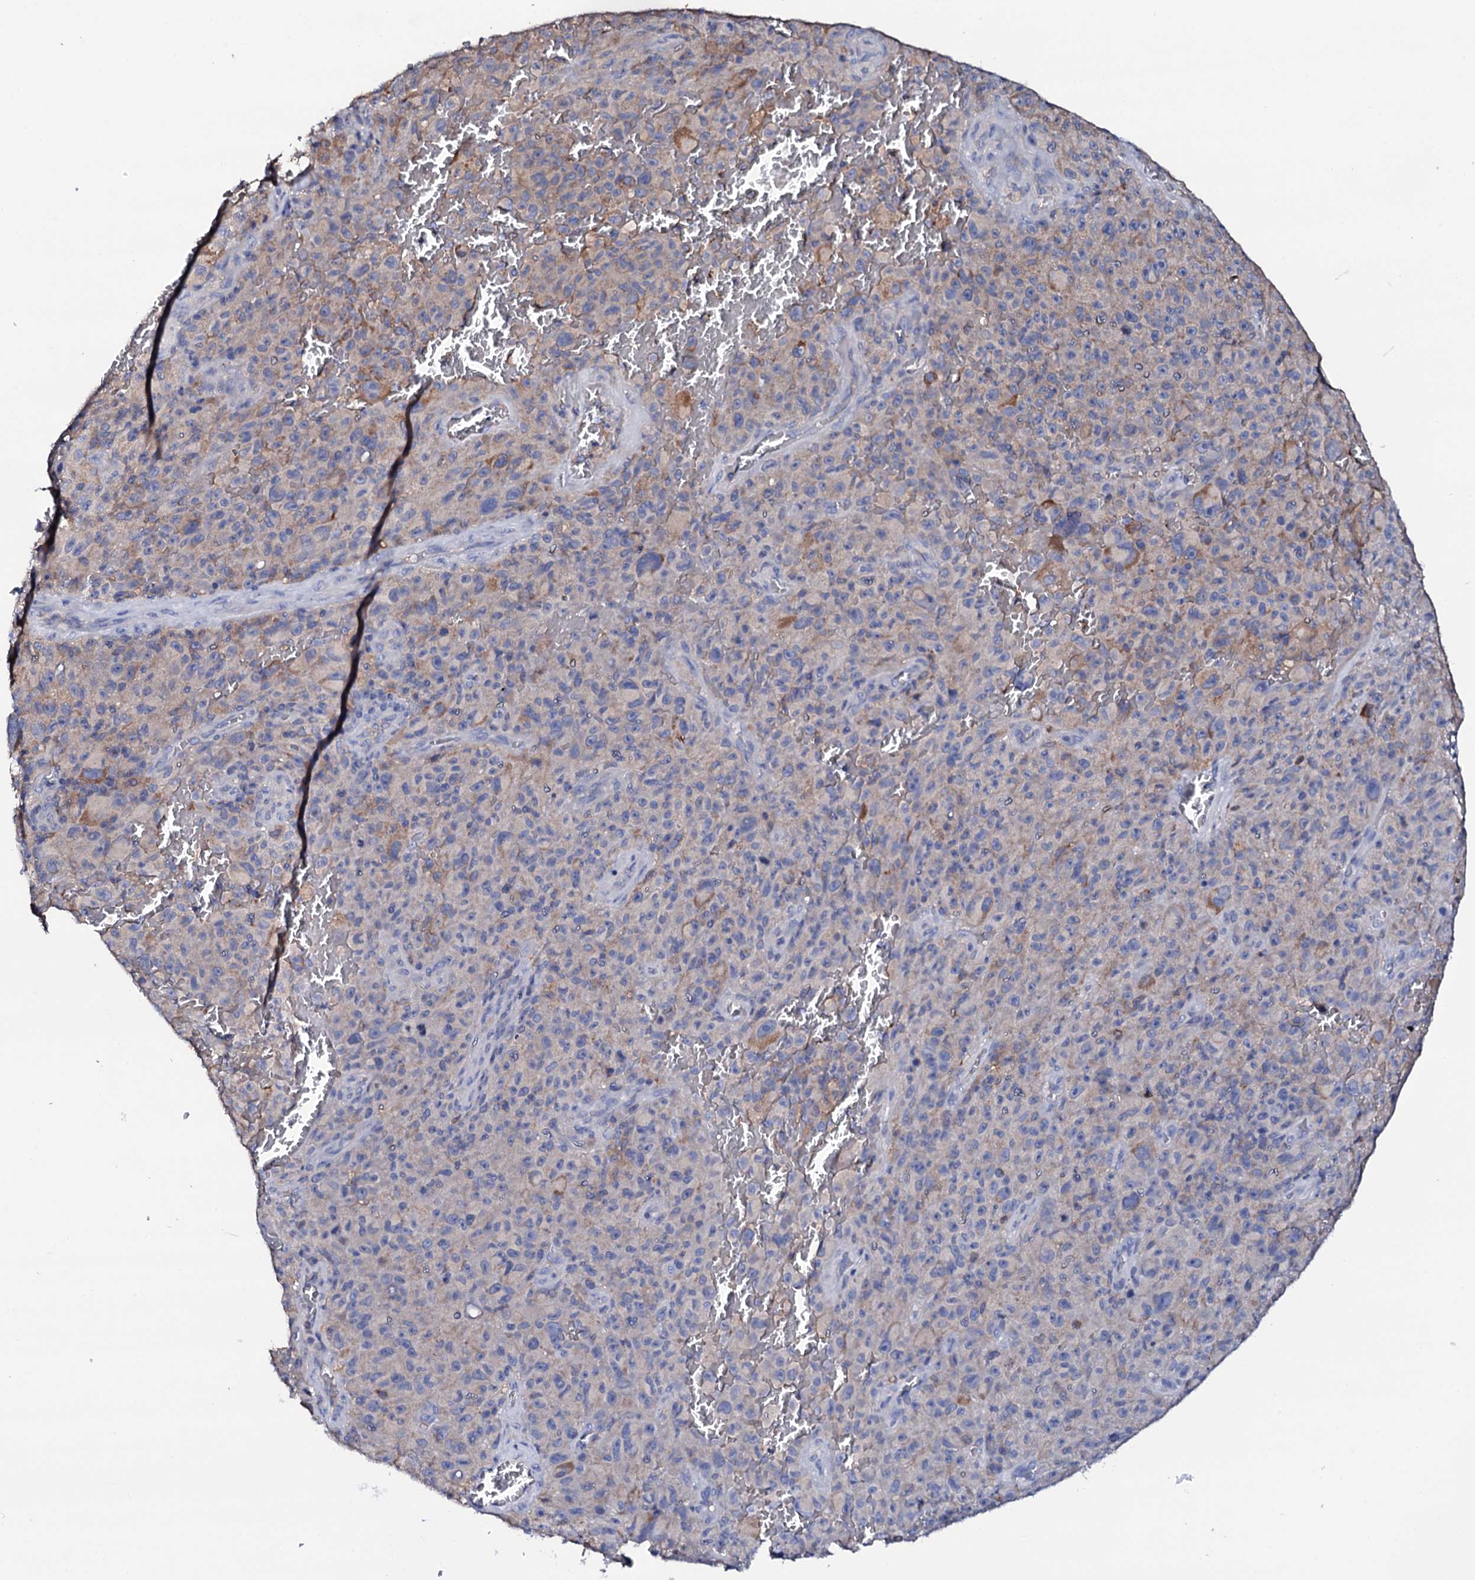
{"staining": {"intensity": "weak", "quantity": "<25%", "location": "cytoplasmic/membranous"}, "tissue": "melanoma", "cell_type": "Tumor cells", "image_type": "cancer", "snomed": [{"axis": "morphology", "description": "Malignant melanoma, NOS"}, {"axis": "topography", "description": "Skin"}], "caption": "A micrograph of human melanoma is negative for staining in tumor cells.", "gene": "TCAF2", "patient": {"sex": "female", "age": 82}}